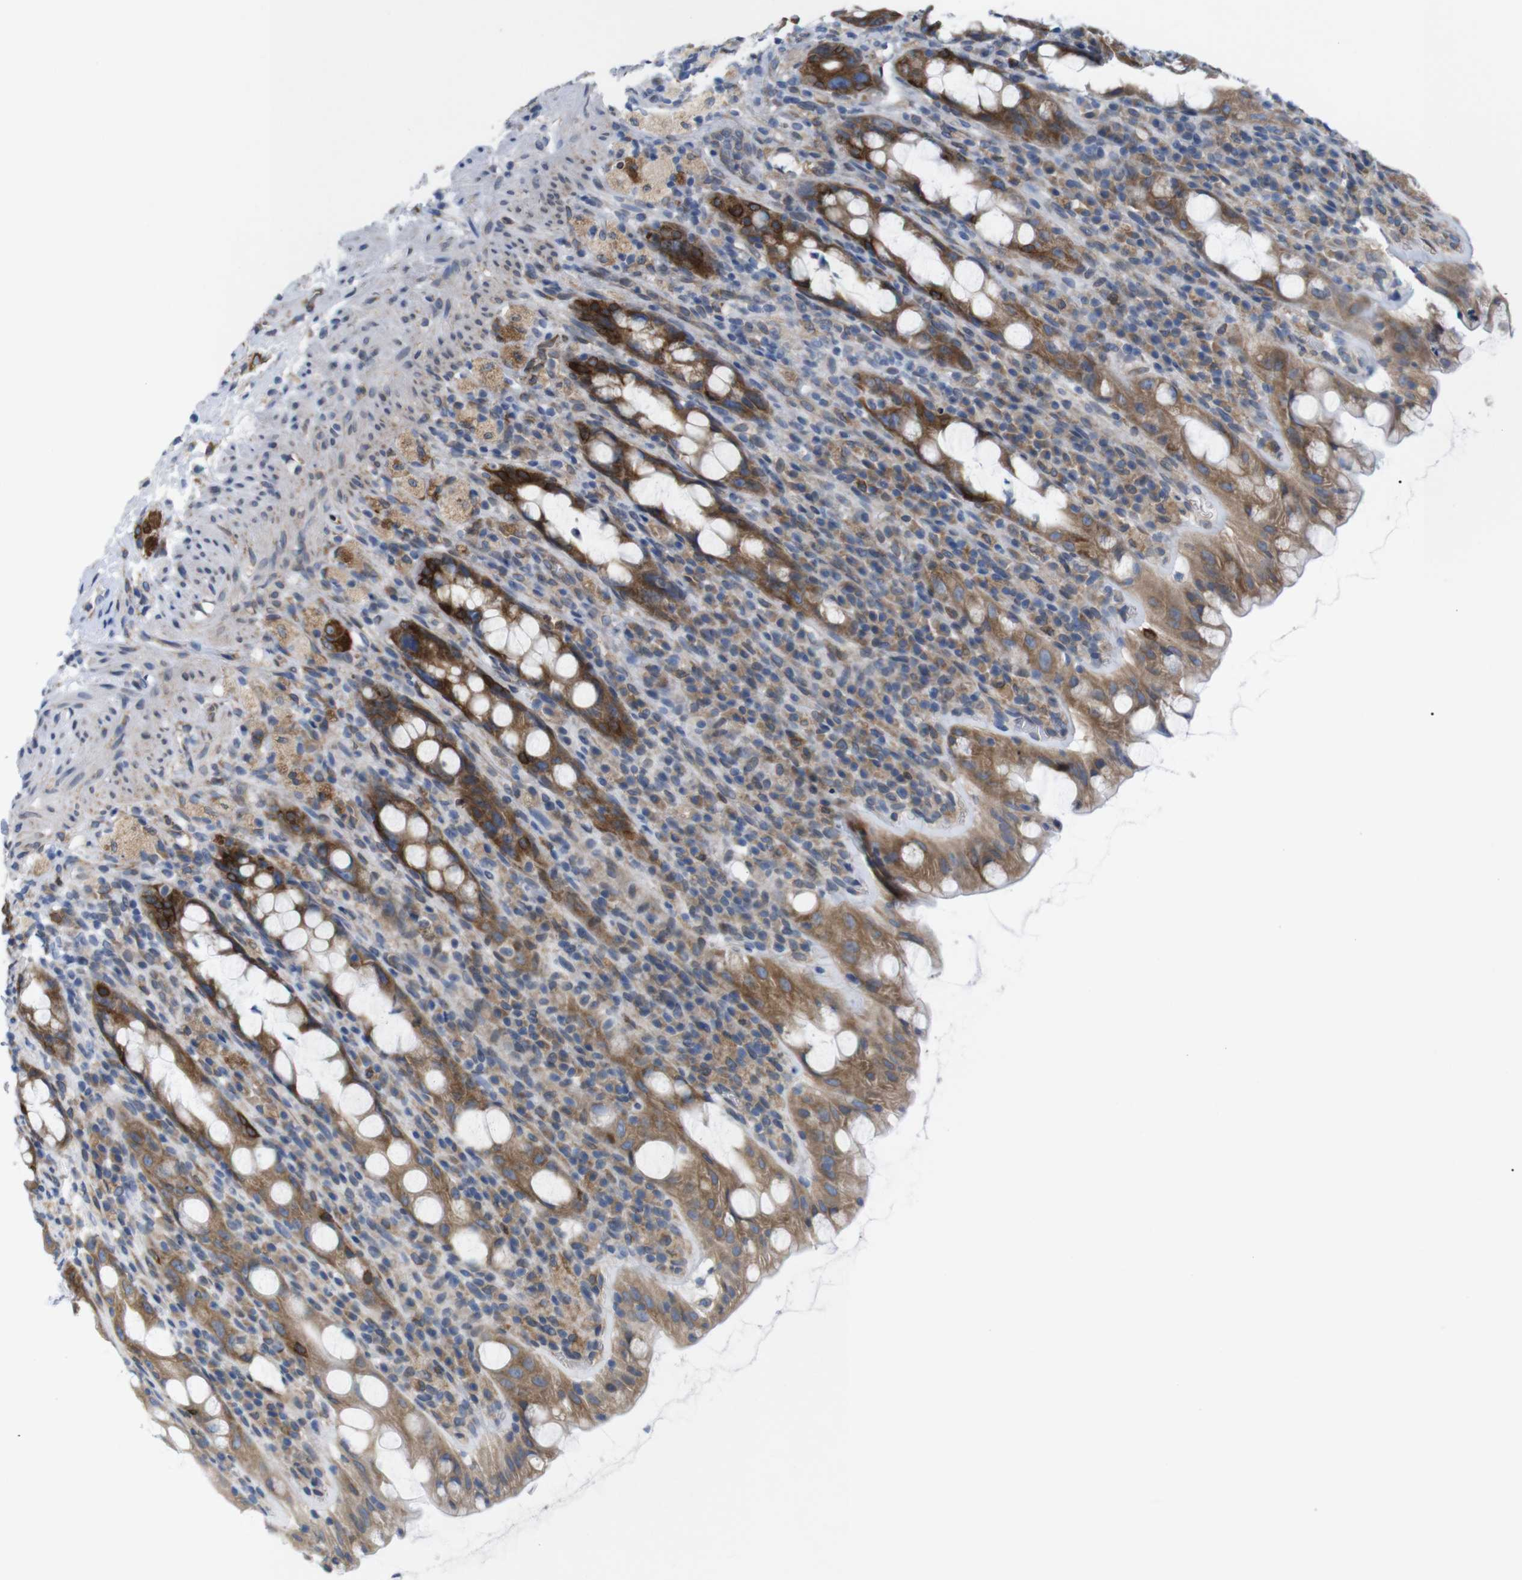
{"staining": {"intensity": "moderate", "quantity": ">75%", "location": "cytoplasmic/membranous"}, "tissue": "rectum", "cell_type": "Glandular cells", "image_type": "normal", "snomed": [{"axis": "morphology", "description": "Normal tissue, NOS"}, {"axis": "topography", "description": "Rectum"}], "caption": "A medium amount of moderate cytoplasmic/membranous positivity is present in approximately >75% of glandular cells in unremarkable rectum. (IHC, brightfield microscopy, high magnification).", "gene": "HACD3", "patient": {"sex": "male", "age": 44}}